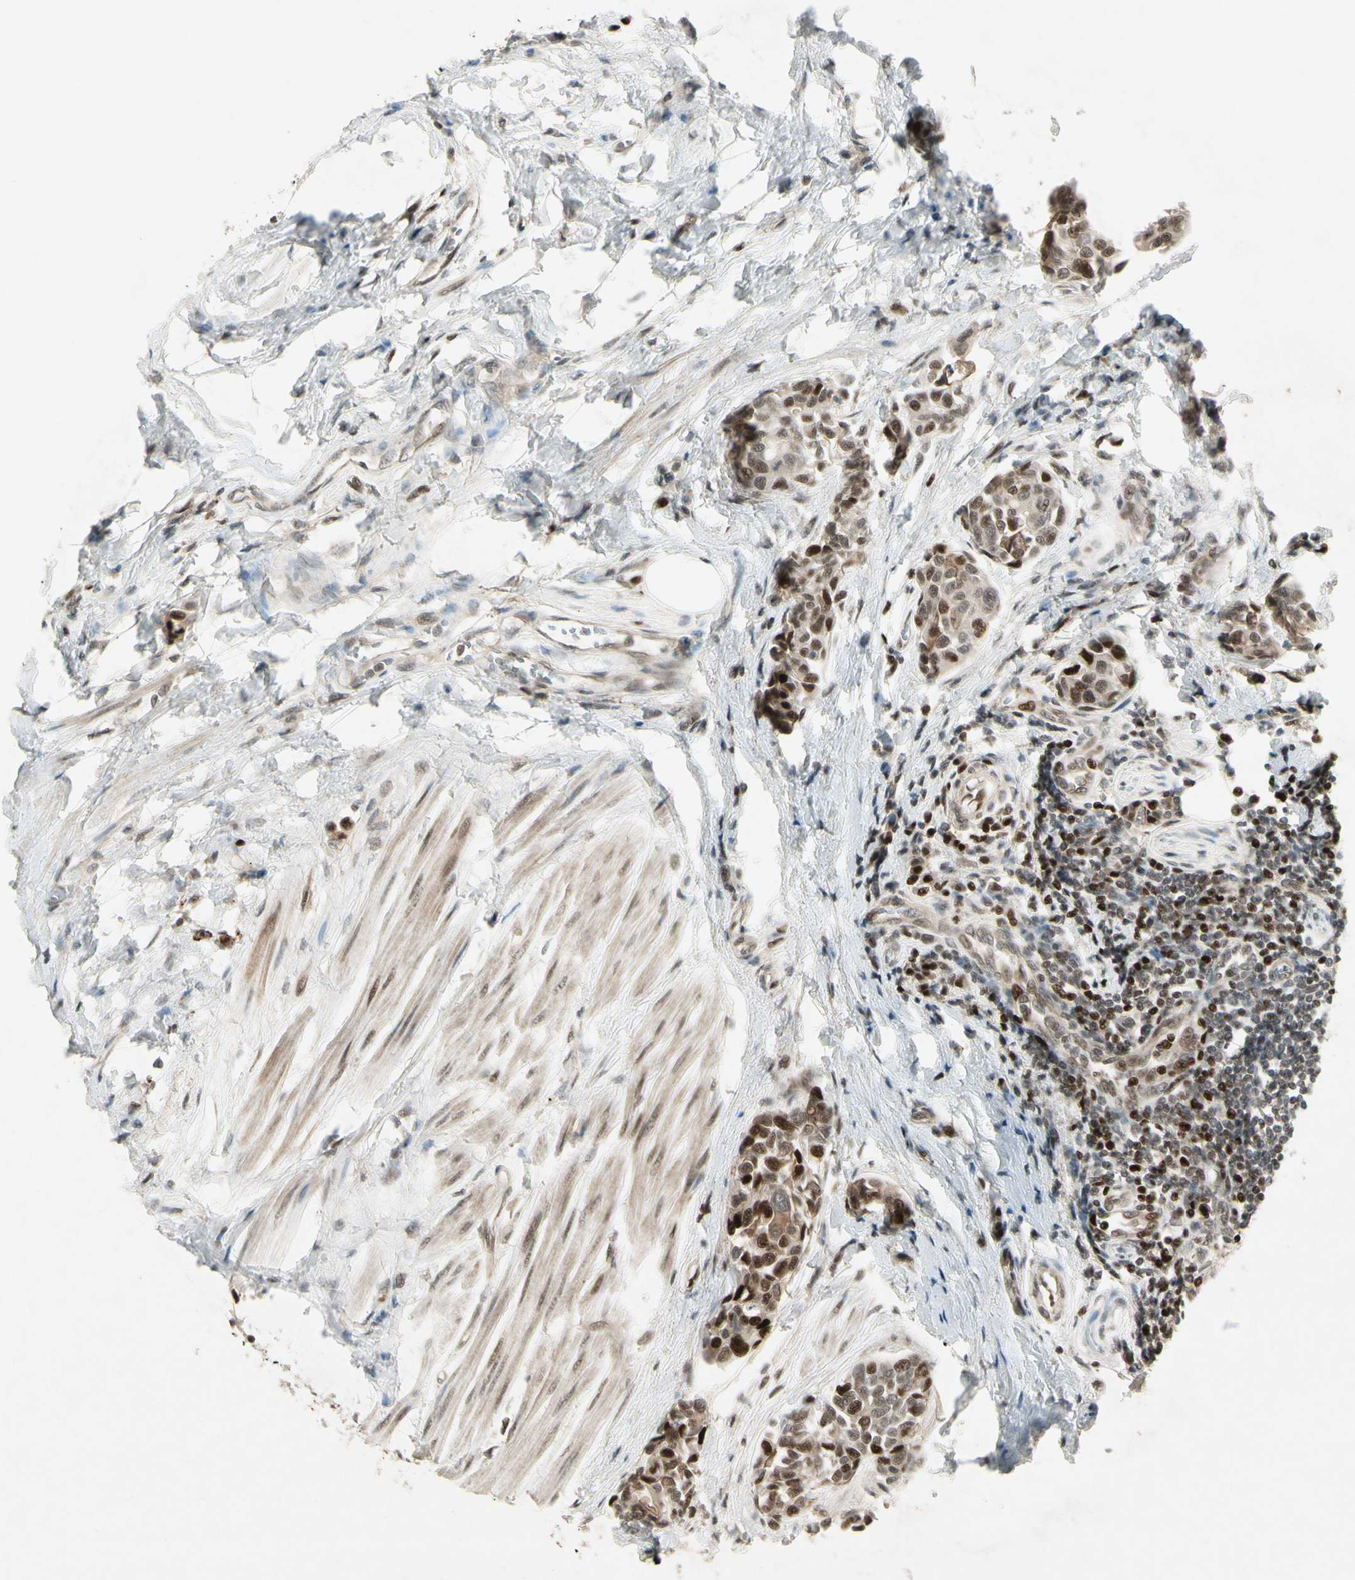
{"staining": {"intensity": "strong", "quantity": "25%-75%", "location": "nuclear"}, "tissue": "urothelial cancer", "cell_type": "Tumor cells", "image_type": "cancer", "snomed": [{"axis": "morphology", "description": "Urothelial carcinoma, High grade"}, {"axis": "topography", "description": "Urinary bladder"}], "caption": "An immunohistochemistry image of neoplastic tissue is shown. Protein staining in brown highlights strong nuclear positivity in urothelial cancer within tumor cells. Using DAB (brown) and hematoxylin (blue) stains, captured at high magnification using brightfield microscopy.", "gene": "CDK11A", "patient": {"sex": "male", "age": 78}}